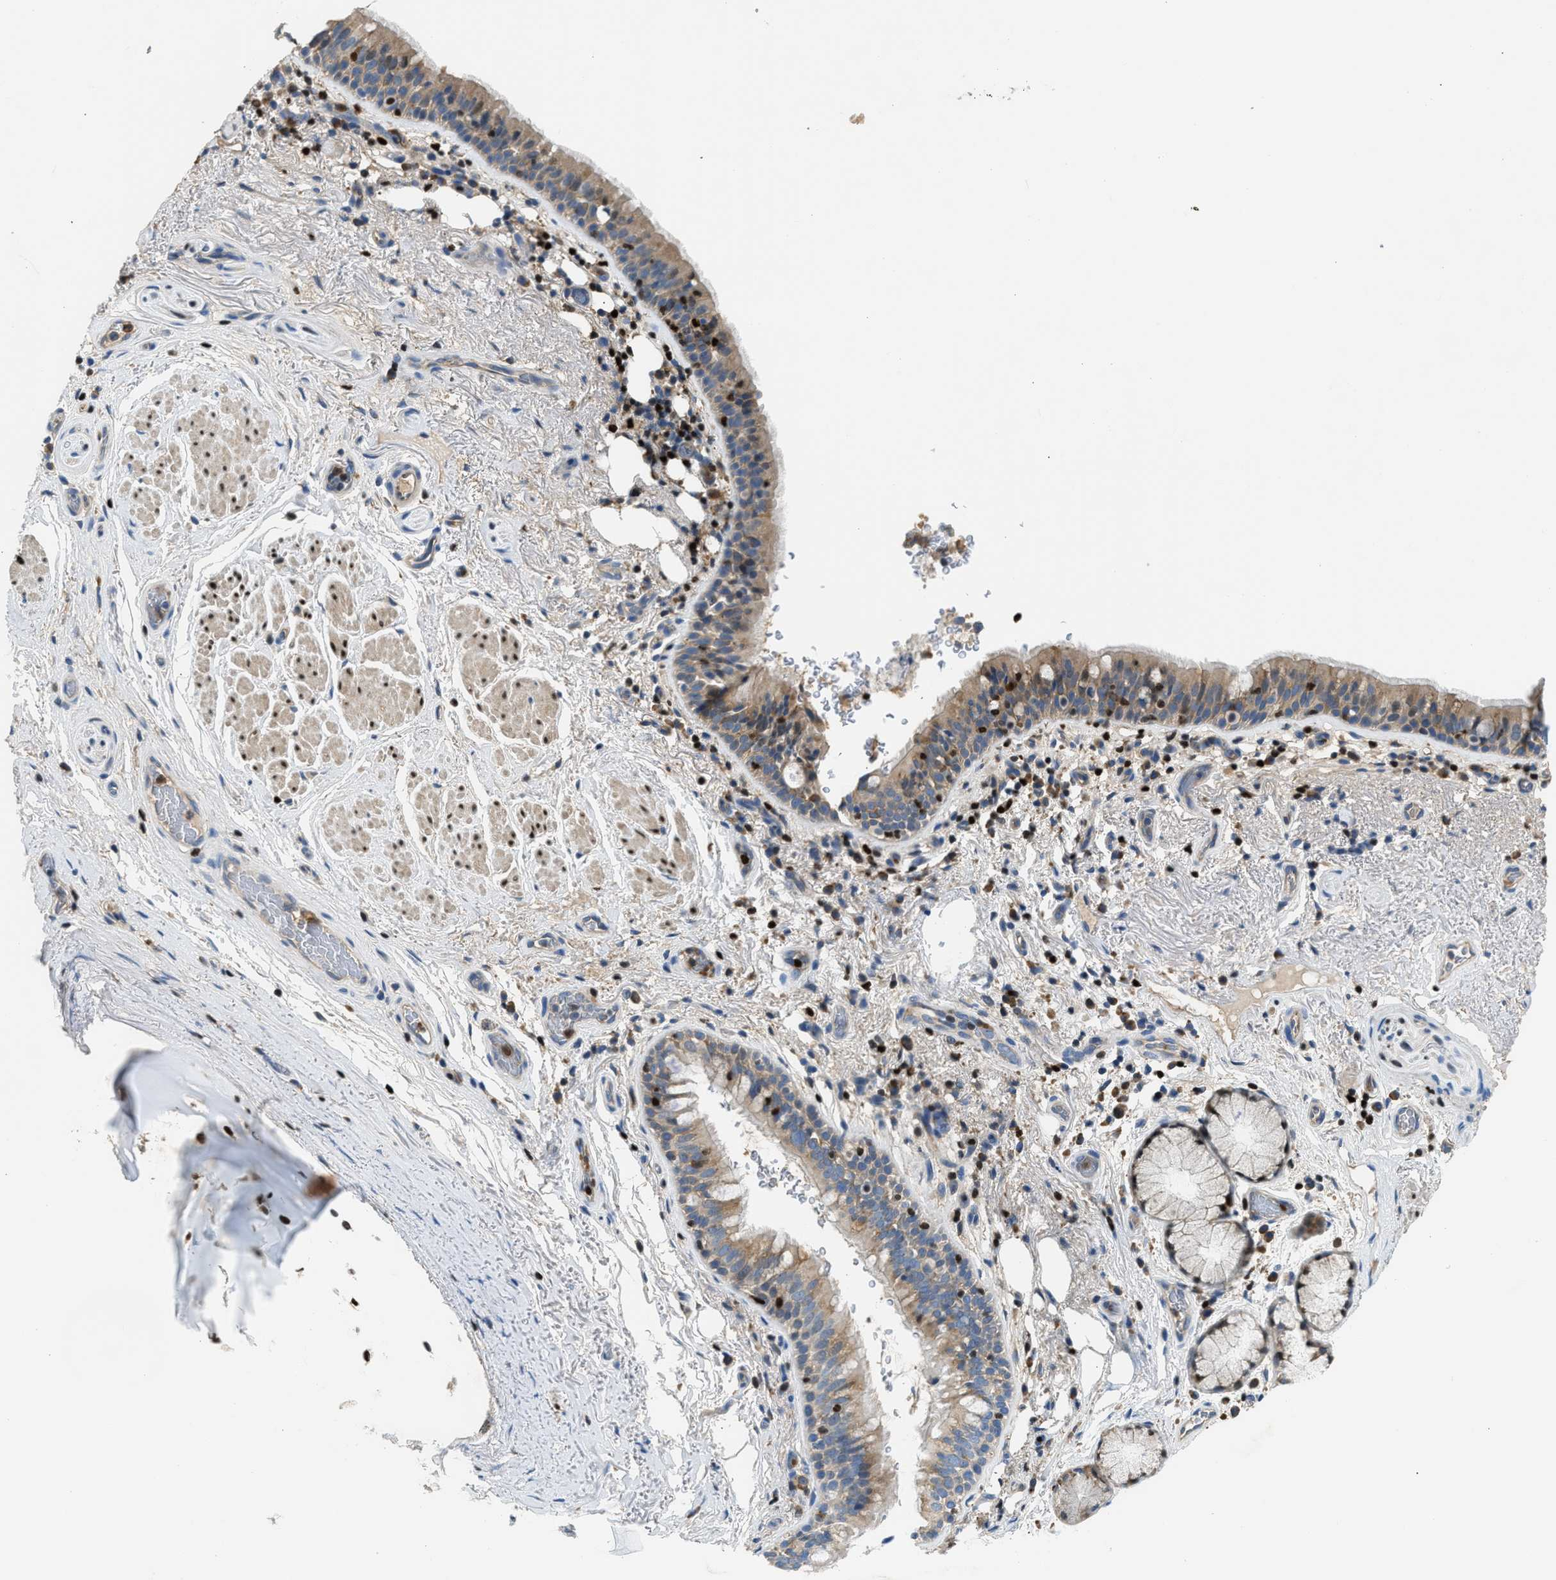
{"staining": {"intensity": "weak", "quantity": "25%-75%", "location": "cytoplasmic/membranous,nuclear"}, "tissue": "bronchus", "cell_type": "Respiratory epithelial cells", "image_type": "normal", "snomed": [{"axis": "morphology", "description": "Normal tissue, NOS"}, {"axis": "morphology", "description": "Inflammation, NOS"}, {"axis": "topography", "description": "Cartilage tissue"}, {"axis": "topography", "description": "Bronchus"}], "caption": "Immunohistochemistry micrograph of normal bronchus: human bronchus stained using immunohistochemistry (IHC) reveals low levels of weak protein expression localized specifically in the cytoplasmic/membranous,nuclear of respiratory epithelial cells, appearing as a cytoplasmic/membranous,nuclear brown color.", "gene": "TOX", "patient": {"sex": "male", "age": 77}}